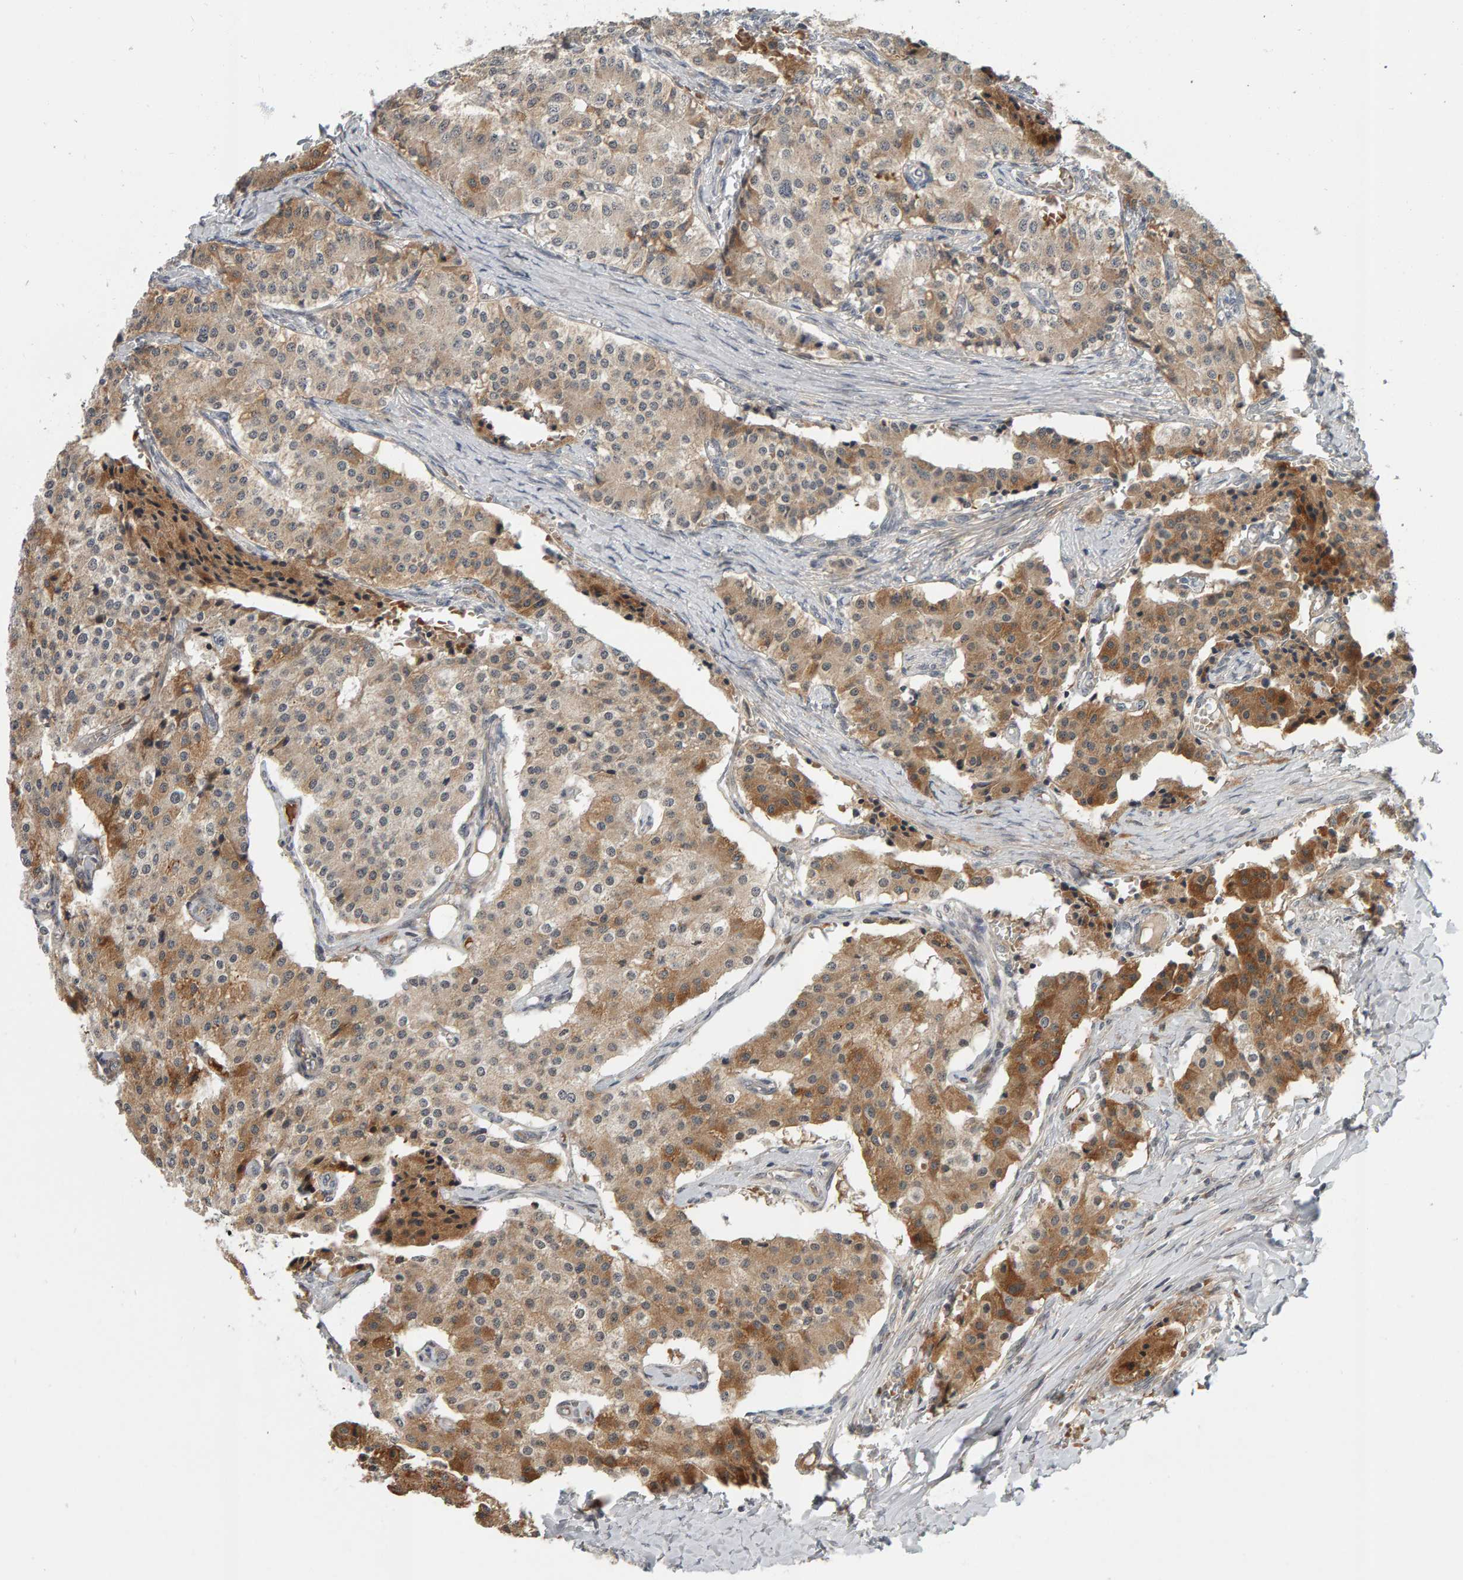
{"staining": {"intensity": "moderate", "quantity": ">75%", "location": "cytoplasmic/membranous"}, "tissue": "carcinoid", "cell_type": "Tumor cells", "image_type": "cancer", "snomed": [{"axis": "morphology", "description": "Carcinoid, malignant, NOS"}, {"axis": "topography", "description": "Colon"}], "caption": "Protein staining shows moderate cytoplasmic/membranous expression in about >75% of tumor cells in carcinoid (malignant). (Brightfield microscopy of DAB IHC at high magnification).", "gene": "DAP3", "patient": {"sex": "female", "age": 52}}